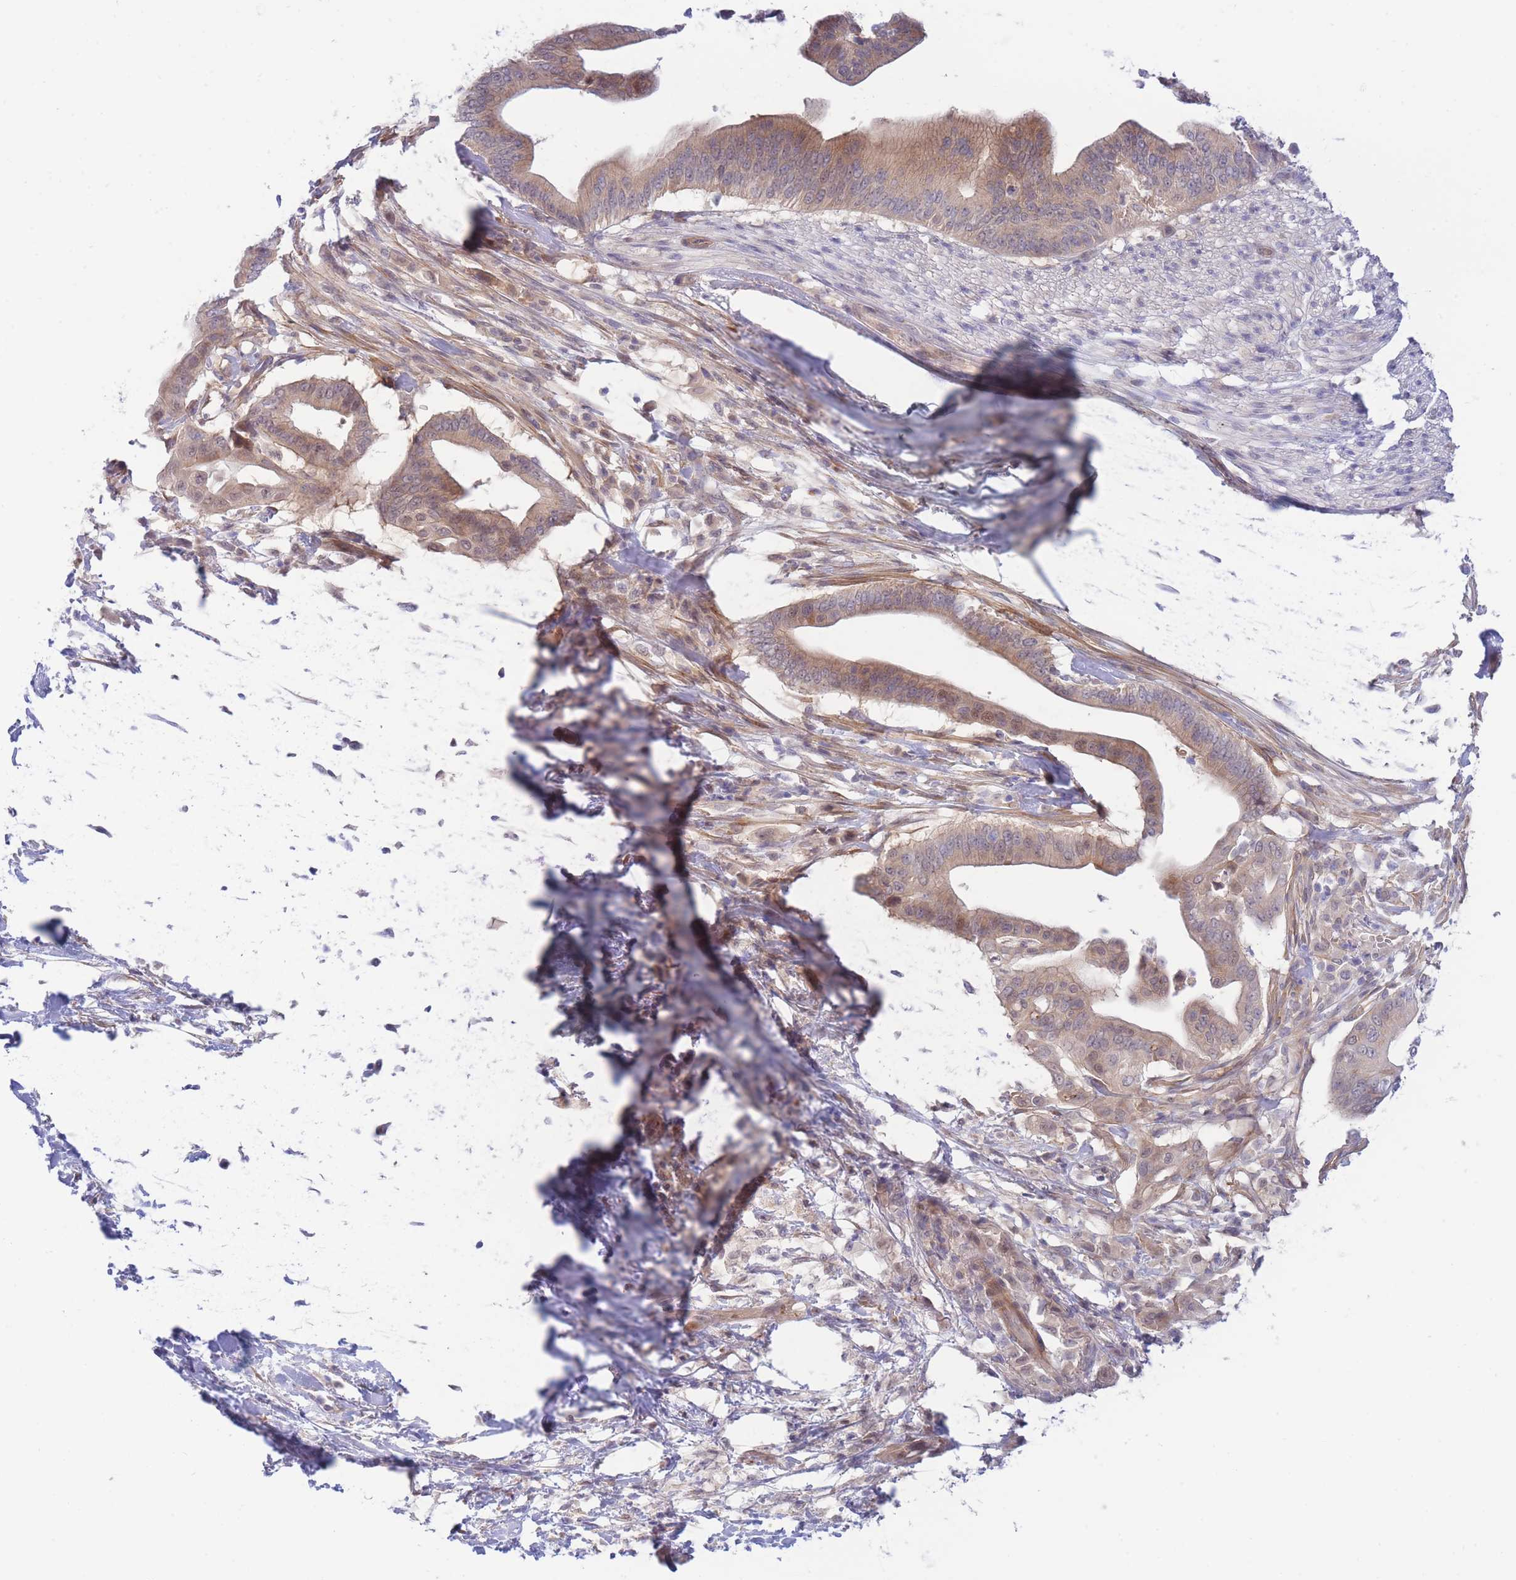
{"staining": {"intensity": "weak", "quantity": ">75%", "location": "cytoplasmic/membranous"}, "tissue": "pancreatic cancer", "cell_type": "Tumor cells", "image_type": "cancer", "snomed": [{"axis": "morphology", "description": "Adenocarcinoma, NOS"}, {"axis": "topography", "description": "Pancreas"}], "caption": "Tumor cells show weak cytoplasmic/membranous positivity in about >75% of cells in pancreatic cancer. Immunohistochemistry (ihc) stains the protein in brown and the nuclei are stained blue.", "gene": "APOL4", "patient": {"sex": "male", "age": 68}}